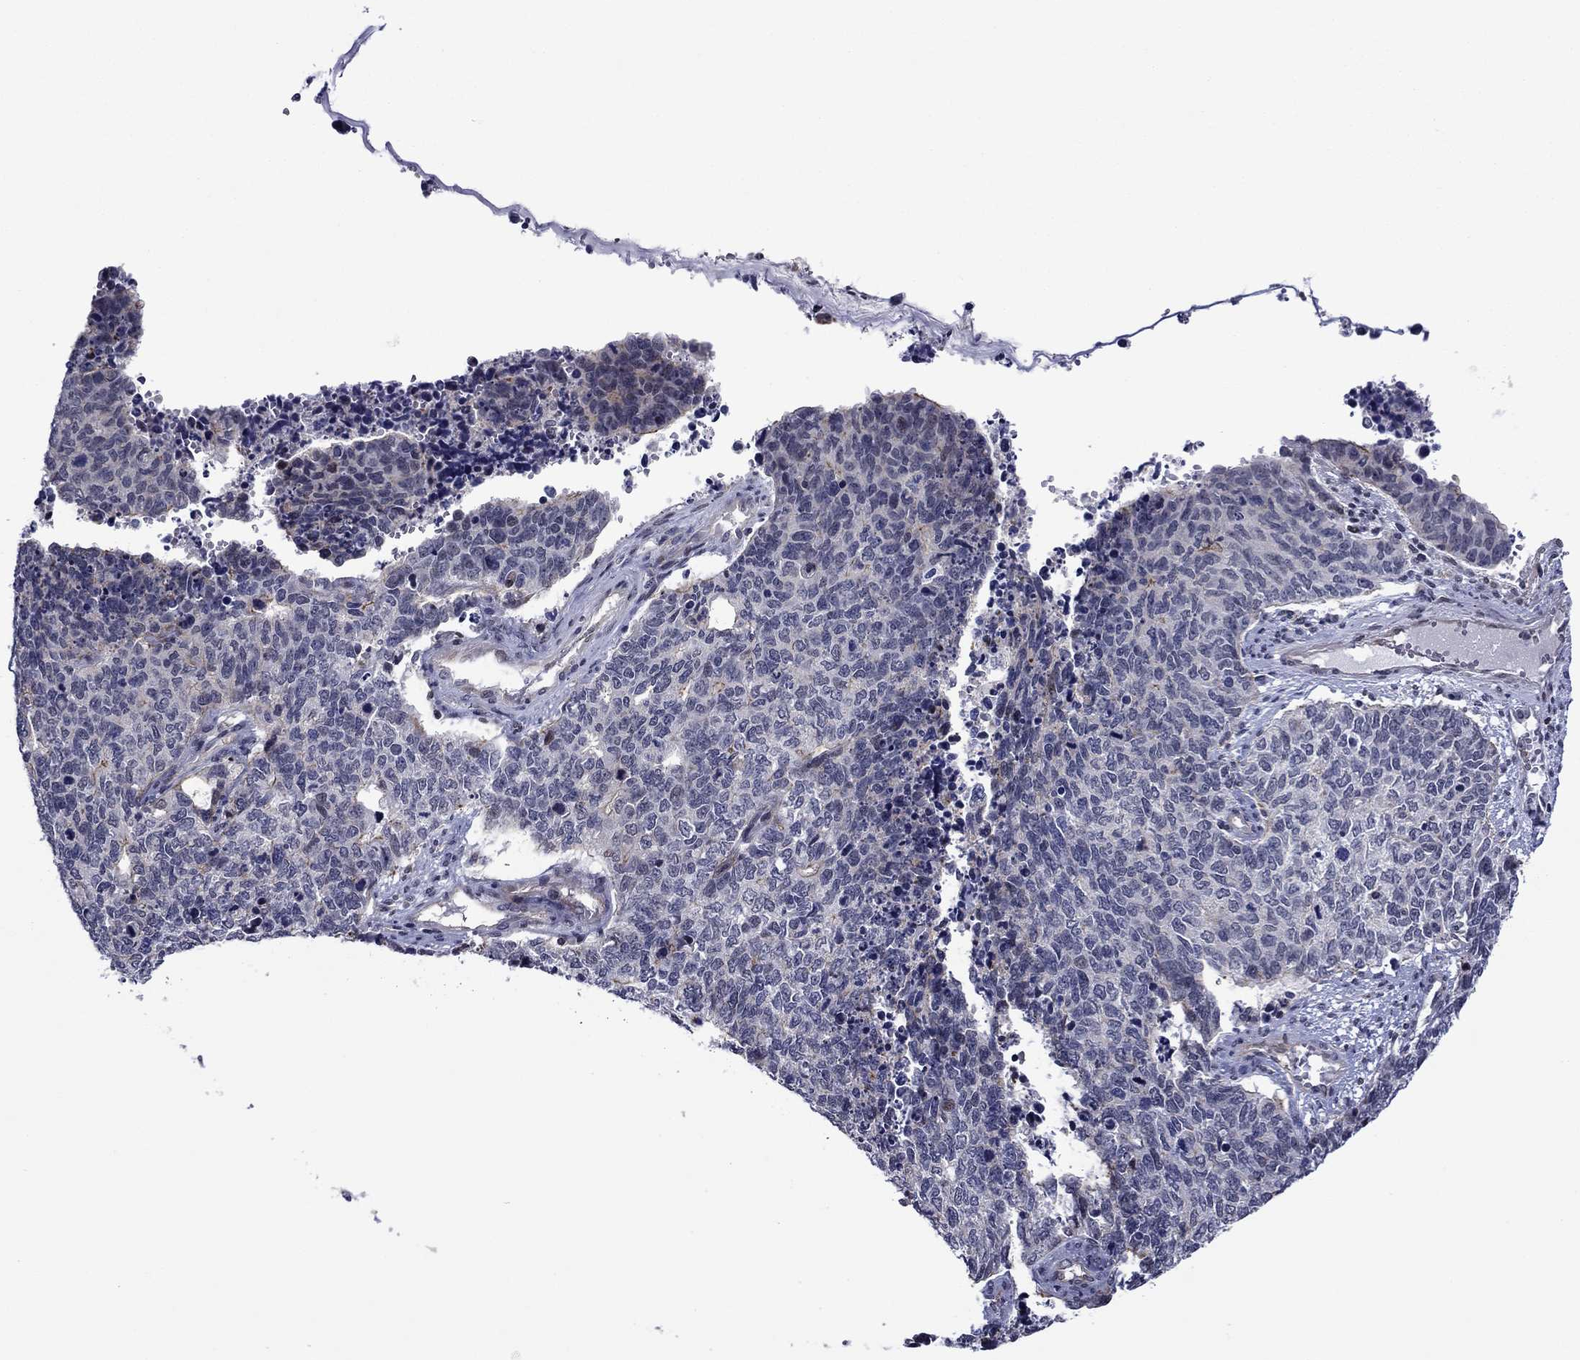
{"staining": {"intensity": "negative", "quantity": "none", "location": "none"}, "tissue": "cervical cancer", "cell_type": "Tumor cells", "image_type": "cancer", "snomed": [{"axis": "morphology", "description": "Squamous cell carcinoma, NOS"}, {"axis": "topography", "description": "Cervix"}], "caption": "Immunohistochemical staining of human squamous cell carcinoma (cervical) exhibits no significant staining in tumor cells.", "gene": "B3GAT1", "patient": {"sex": "female", "age": 63}}